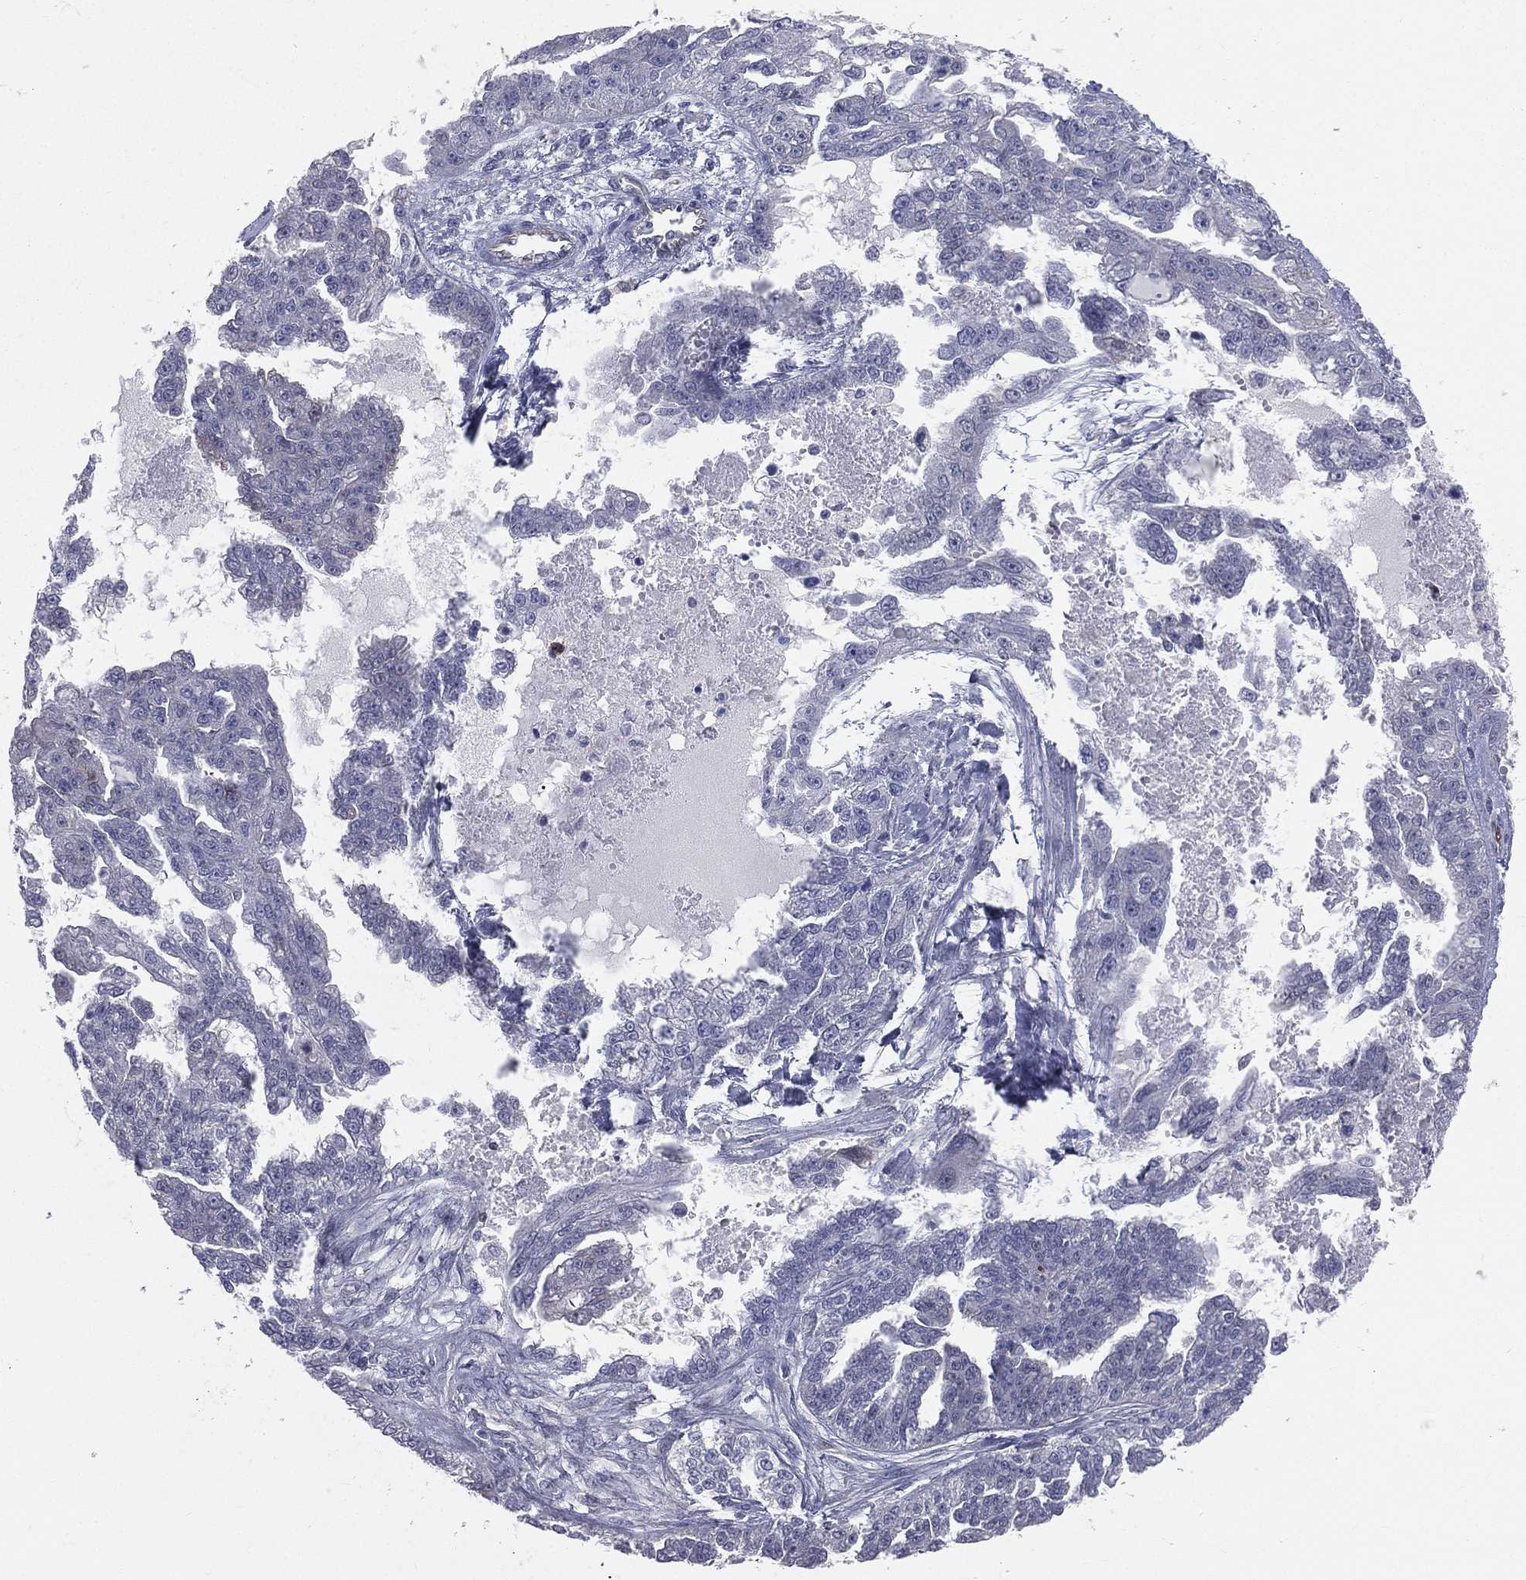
{"staining": {"intensity": "negative", "quantity": "none", "location": "none"}, "tissue": "ovarian cancer", "cell_type": "Tumor cells", "image_type": "cancer", "snomed": [{"axis": "morphology", "description": "Cystadenocarcinoma, serous, NOS"}, {"axis": "topography", "description": "Ovary"}], "caption": "An IHC micrograph of ovarian cancer (serous cystadenocarcinoma) is shown. There is no staining in tumor cells of ovarian cancer (serous cystadenocarcinoma).", "gene": "DMKN", "patient": {"sex": "female", "age": 58}}